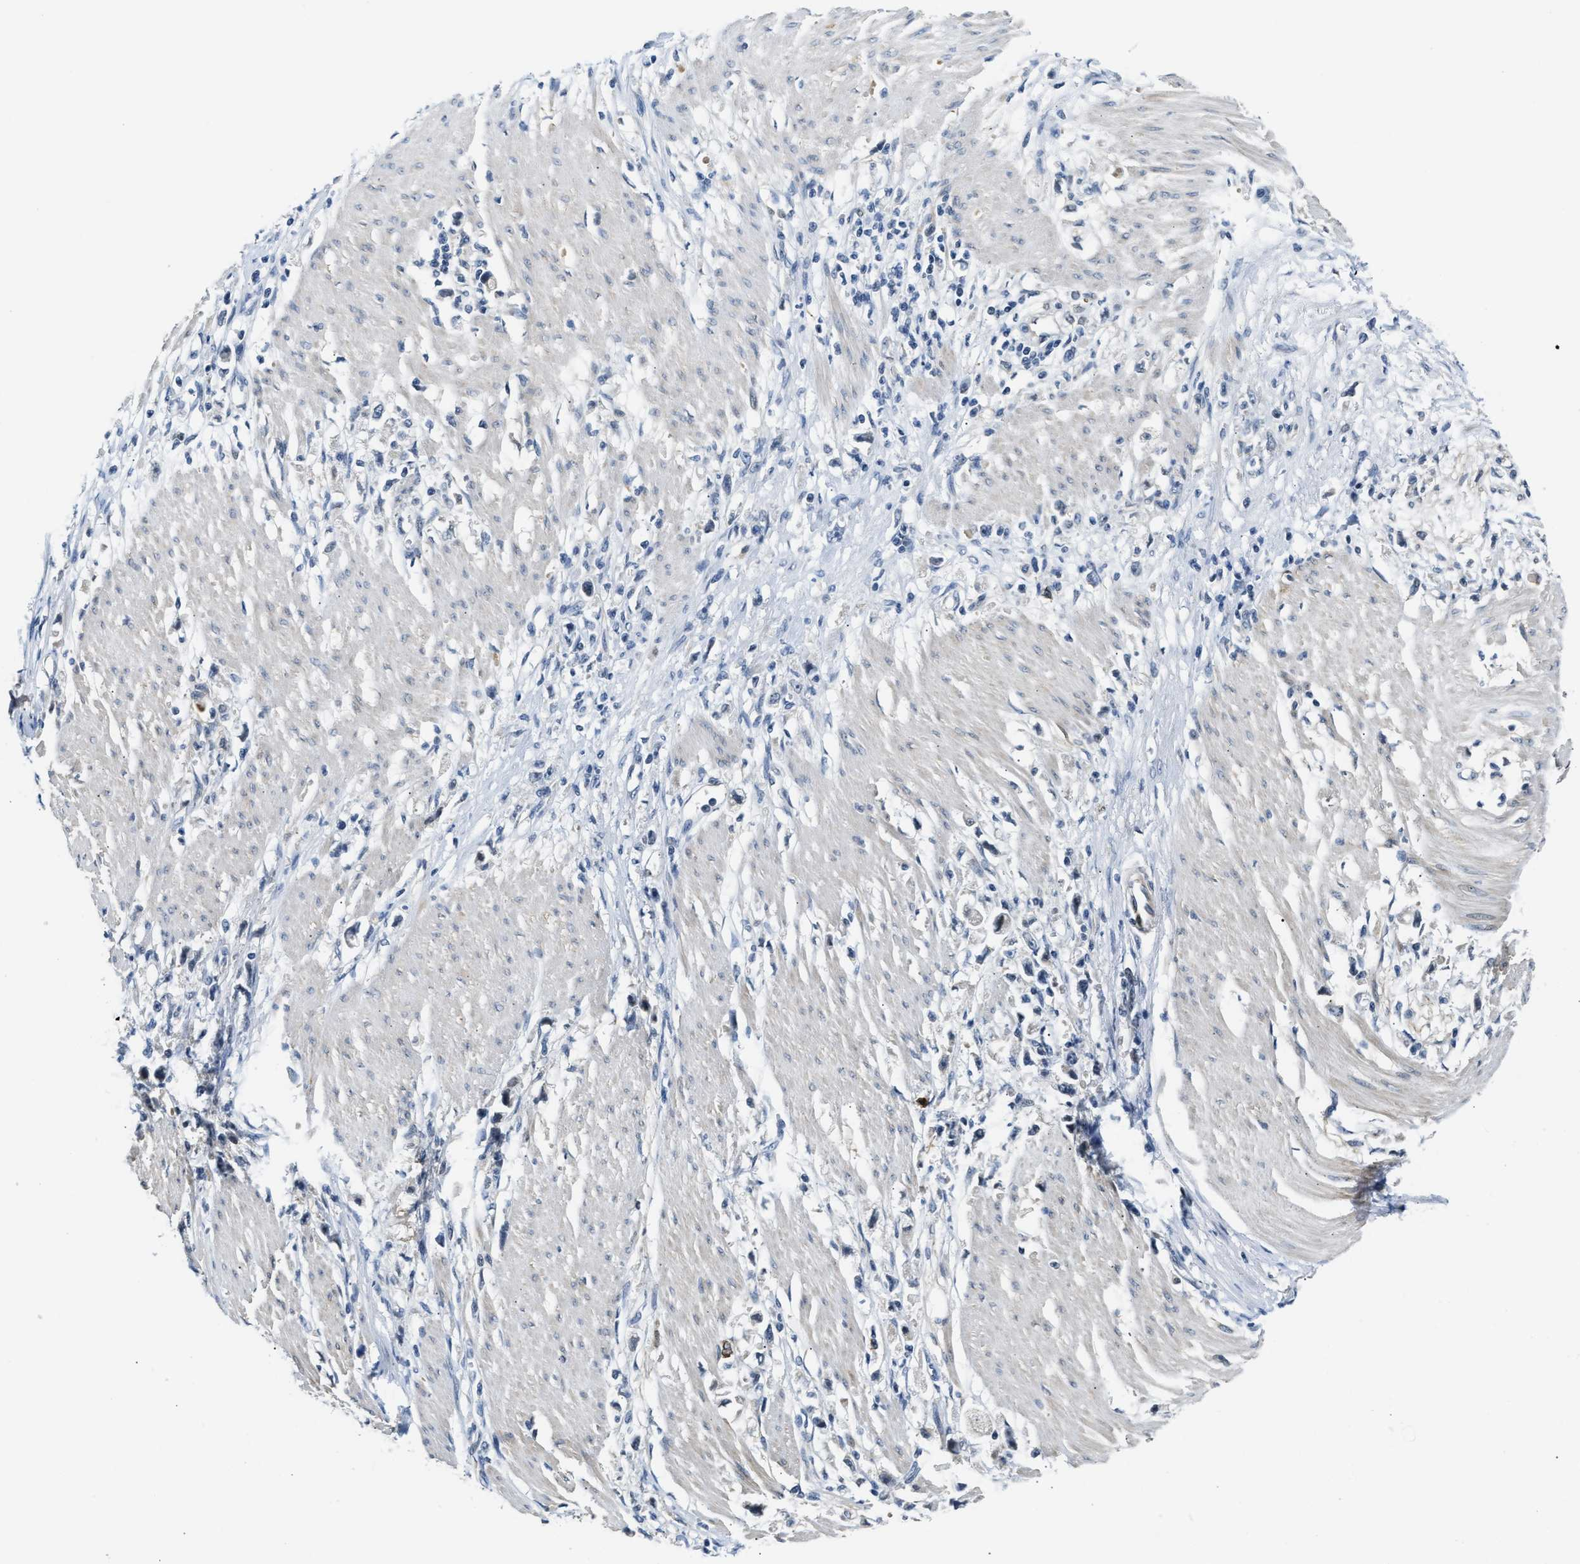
{"staining": {"intensity": "negative", "quantity": "none", "location": "none"}, "tissue": "stomach cancer", "cell_type": "Tumor cells", "image_type": "cancer", "snomed": [{"axis": "morphology", "description": "Adenocarcinoma, NOS"}, {"axis": "topography", "description": "Stomach"}], "caption": "Immunohistochemistry (IHC) micrograph of stomach adenocarcinoma stained for a protein (brown), which displays no positivity in tumor cells.", "gene": "CLGN", "patient": {"sex": "female", "age": 59}}